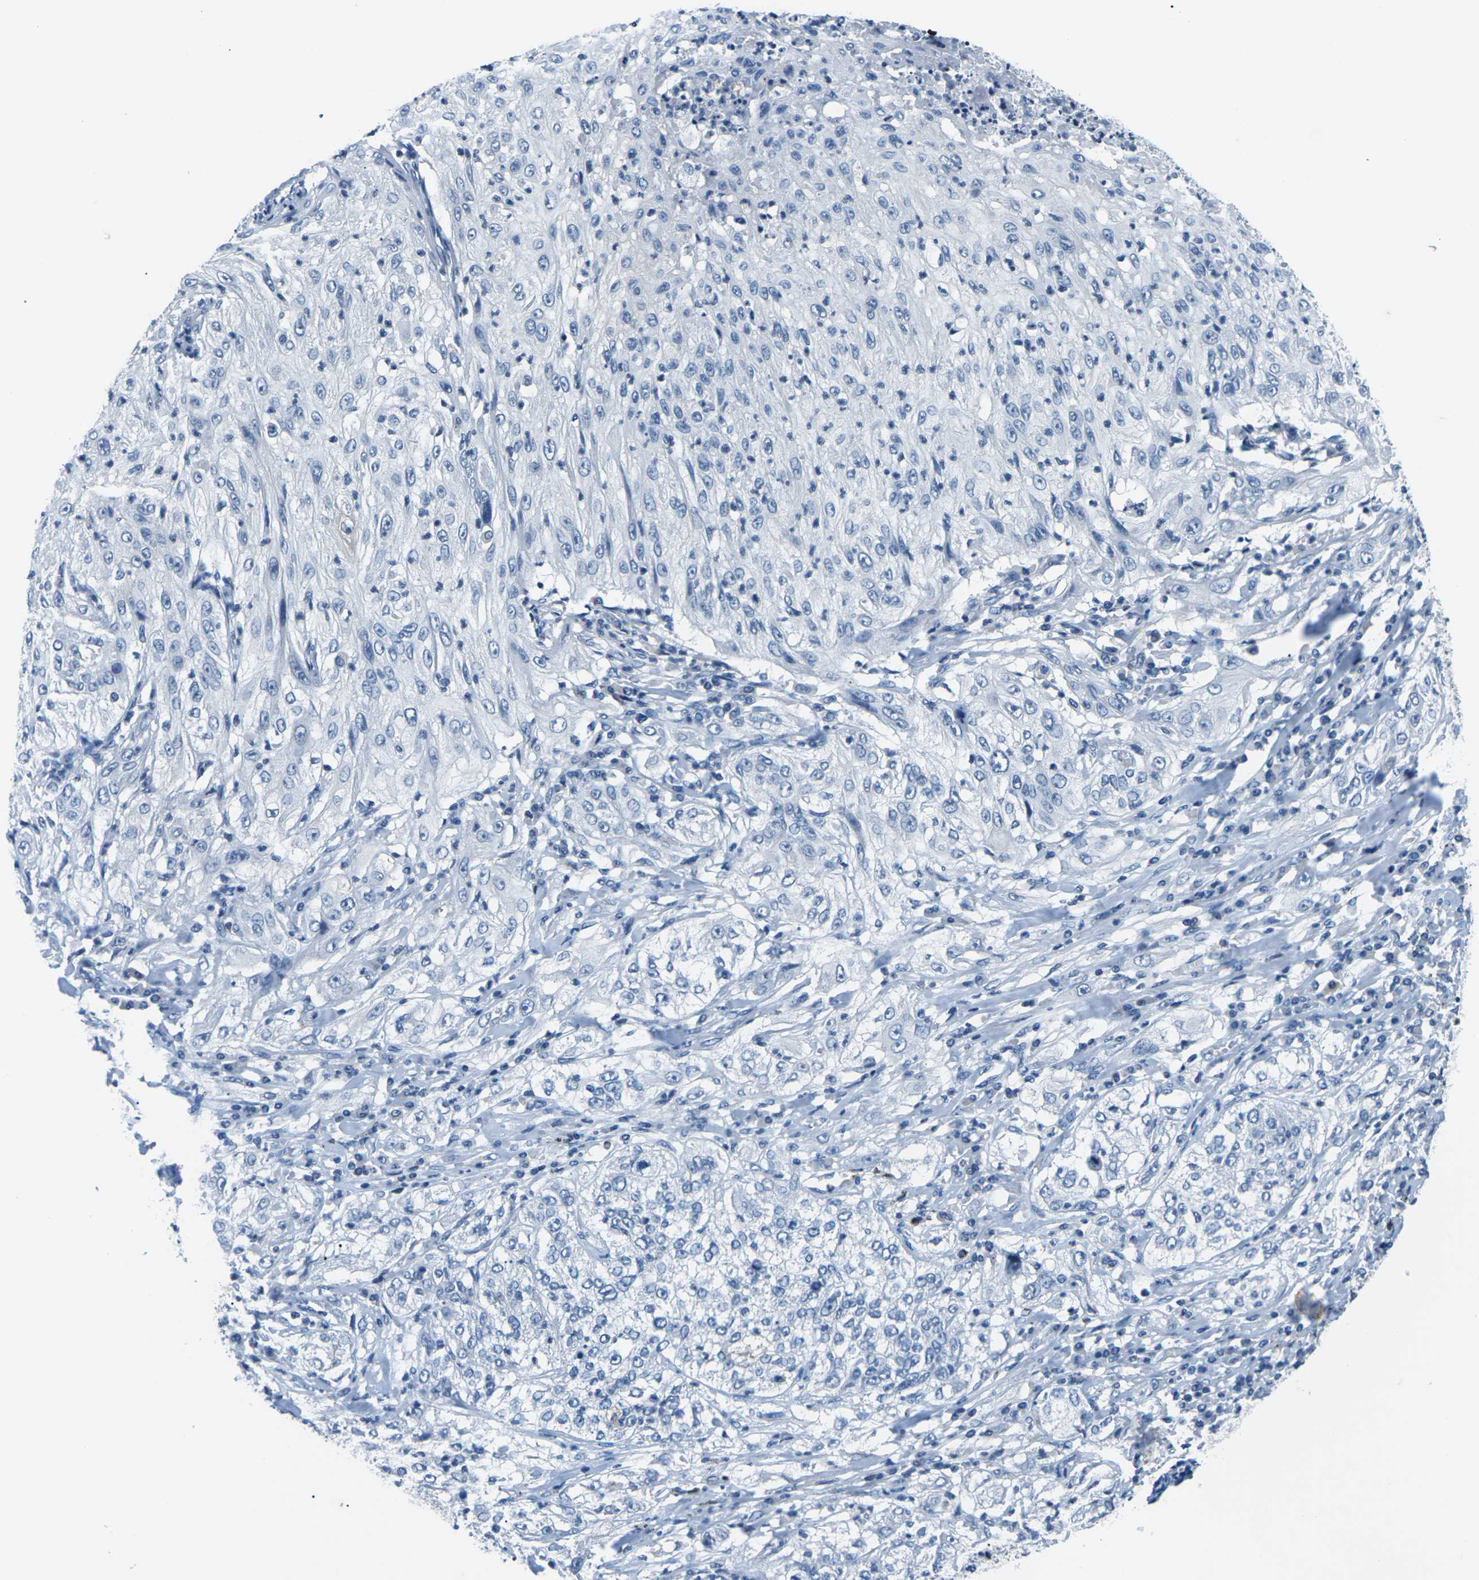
{"staining": {"intensity": "negative", "quantity": "none", "location": "none"}, "tissue": "lung cancer", "cell_type": "Tumor cells", "image_type": "cancer", "snomed": [{"axis": "morphology", "description": "Inflammation, NOS"}, {"axis": "morphology", "description": "Squamous cell carcinoma, NOS"}, {"axis": "topography", "description": "Lymph node"}, {"axis": "topography", "description": "Soft tissue"}, {"axis": "topography", "description": "Lung"}], "caption": "Micrograph shows no protein positivity in tumor cells of lung squamous cell carcinoma tissue.", "gene": "UMOD", "patient": {"sex": "male", "age": 66}}